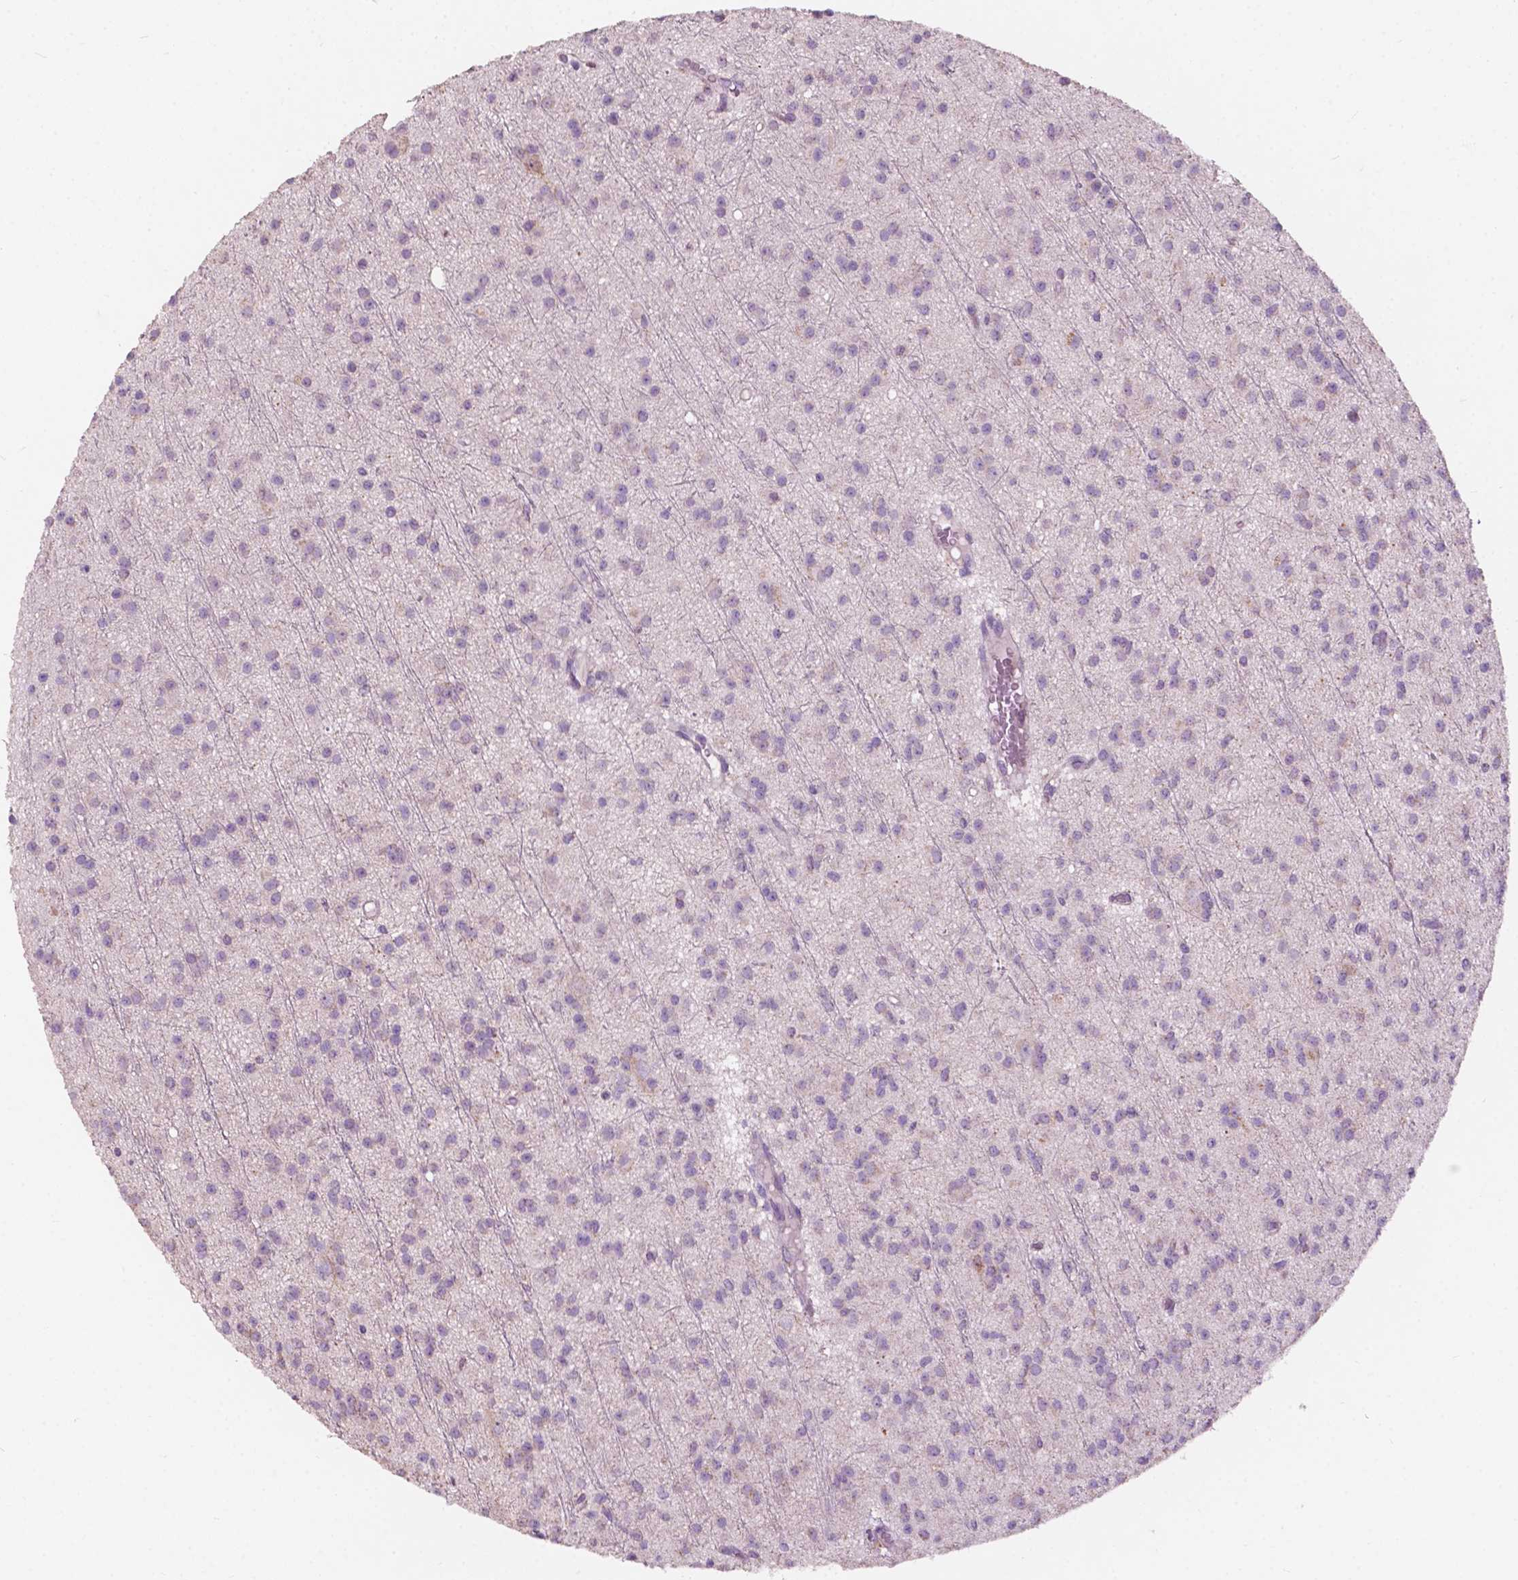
{"staining": {"intensity": "negative", "quantity": "none", "location": "none"}, "tissue": "glioma", "cell_type": "Tumor cells", "image_type": "cancer", "snomed": [{"axis": "morphology", "description": "Glioma, malignant, Low grade"}, {"axis": "topography", "description": "Brain"}], "caption": "Immunohistochemical staining of human malignant low-grade glioma displays no significant expression in tumor cells.", "gene": "NDUFS1", "patient": {"sex": "male", "age": 27}}